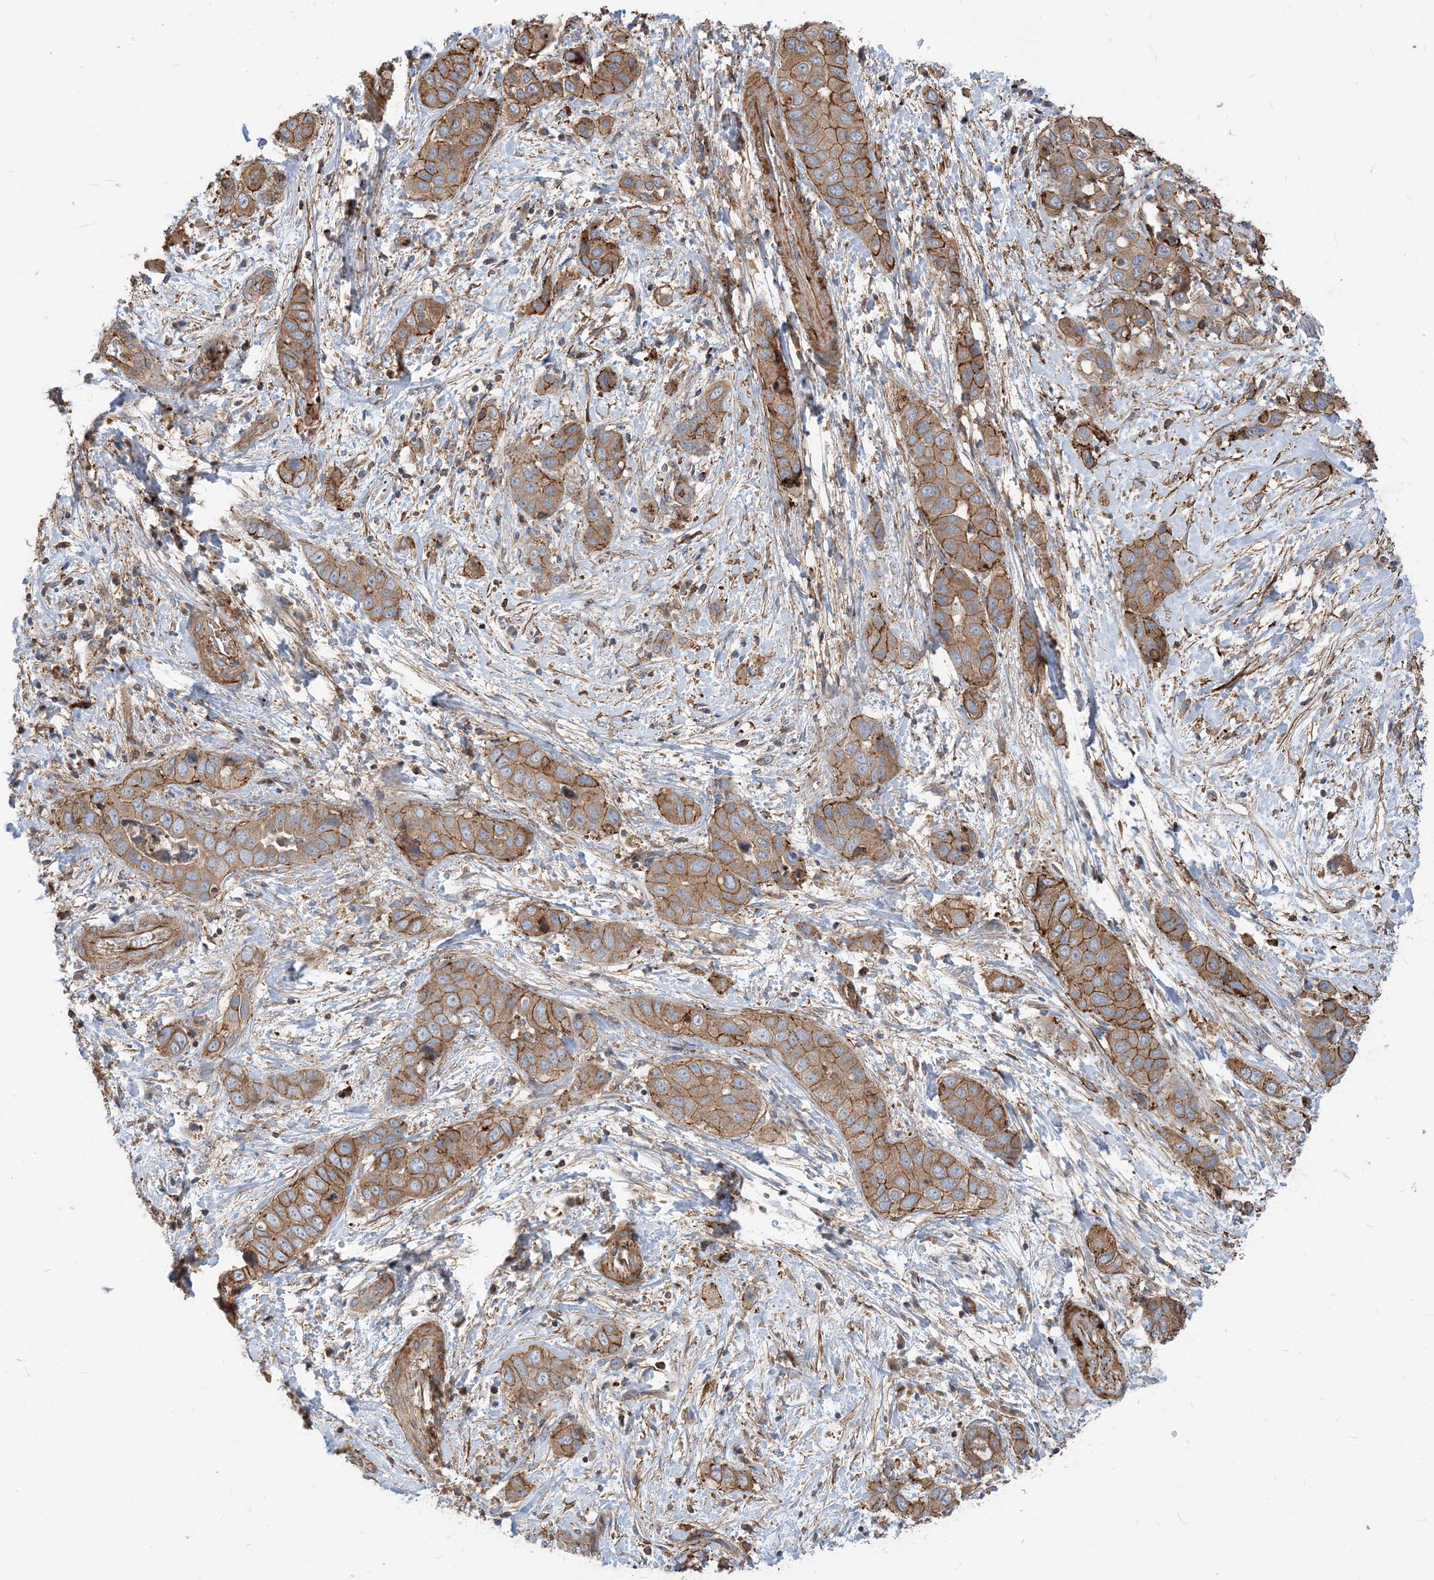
{"staining": {"intensity": "moderate", "quantity": "25%-75%", "location": "cytoplasmic/membranous"}, "tissue": "liver cancer", "cell_type": "Tumor cells", "image_type": "cancer", "snomed": [{"axis": "morphology", "description": "Cholangiocarcinoma"}, {"axis": "topography", "description": "Liver"}], "caption": "Brown immunohistochemical staining in liver cancer (cholangiocarcinoma) displays moderate cytoplasmic/membranous expression in approximately 25%-75% of tumor cells. (DAB = brown stain, brightfield microscopy at high magnification).", "gene": "PARVG", "patient": {"sex": "female", "age": 52}}